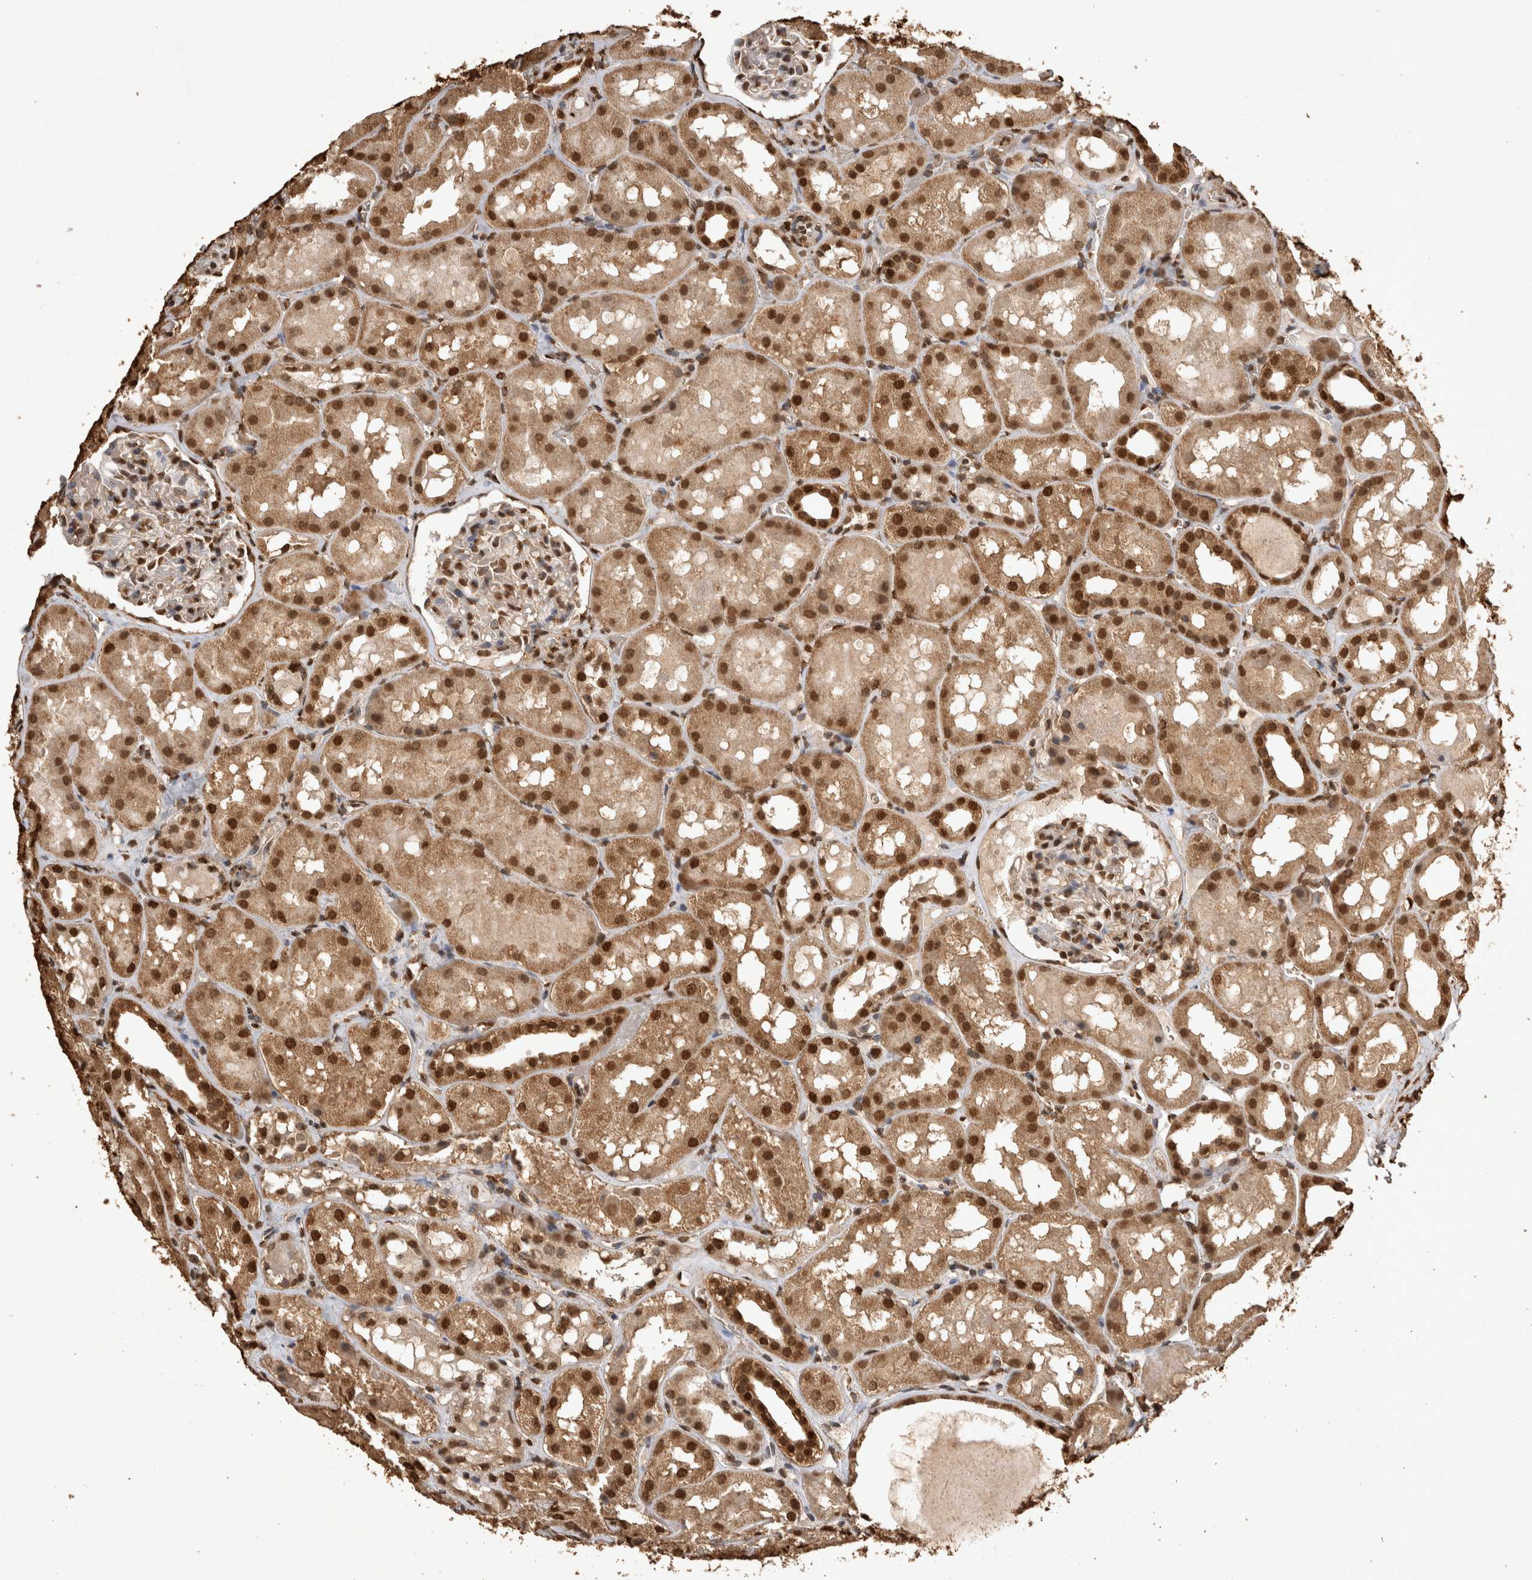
{"staining": {"intensity": "strong", "quantity": "25%-75%", "location": "cytoplasmic/membranous,nuclear"}, "tissue": "kidney", "cell_type": "Cells in glomeruli", "image_type": "normal", "snomed": [{"axis": "morphology", "description": "Normal tissue, NOS"}, {"axis": "topography", "description": "Kidney"}, {"axis": "topography", "description": "Urinary bladder"}], "caption": "Brown immunohistochemical staining in benign kidney displays strong cytoplasmic/membranous,nuclear expression in about 25%-75% of cells in glomeruli.", "gene": "OAS2", "patient": {"sex": "male", "age": 16}}